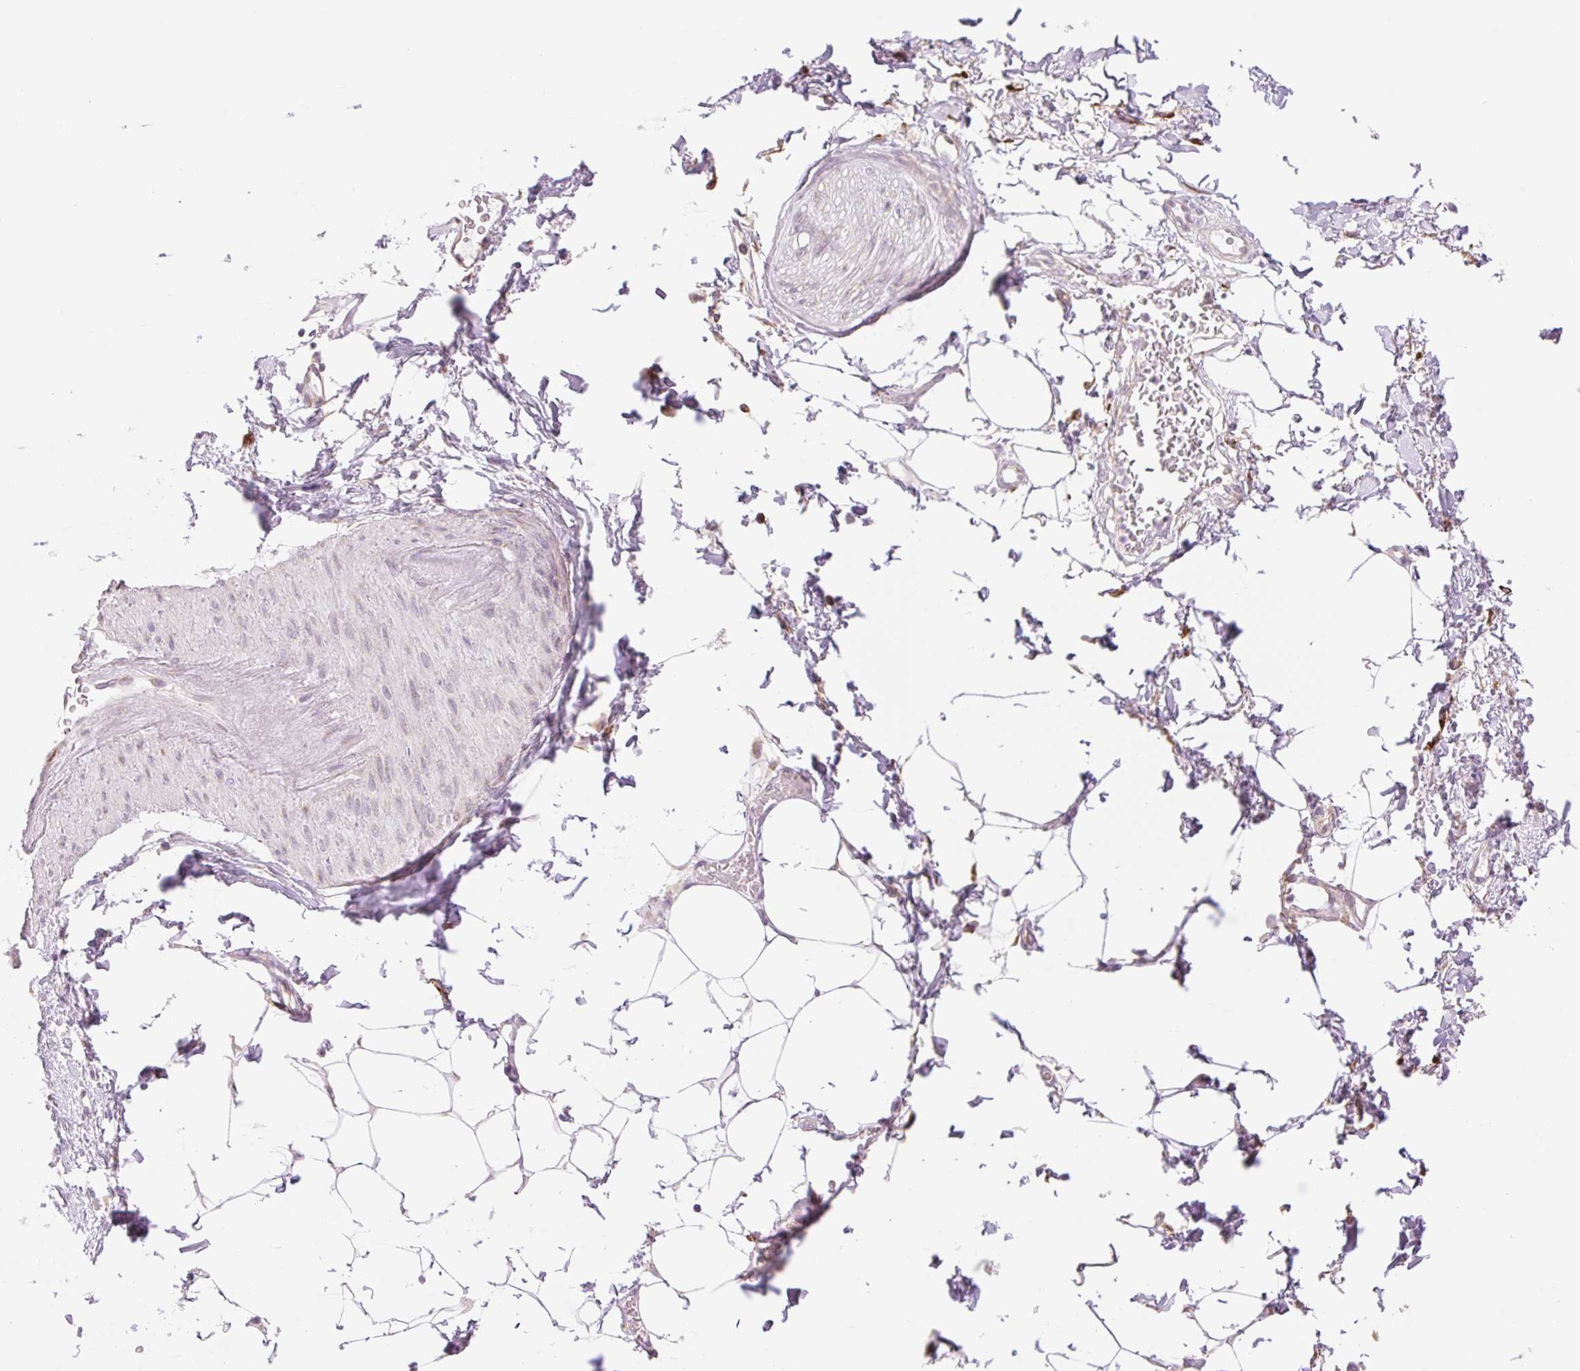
{"staining": {"intensity": "negative", "quantity": "none", "location": "none"}, "tissue": "adipose tissue", "cell_type": "Adipocytes", "image_type": "normal", "snomed": [{"axis": "morphology", "description": "Normal tissue, NOS"}, {"axis": "topography", "description": "Vagina"}, {"axis": "topography", "description": "Peripheral nerve tissue"}], "caption": "High power microscopy photomicrograph of an immunohistochemistry histopathology image of benign adipose tissue, revealing no significant staining in adipocytes.", "gene": "COL5A1", "patient": {"sex": "female", "age": 71}}